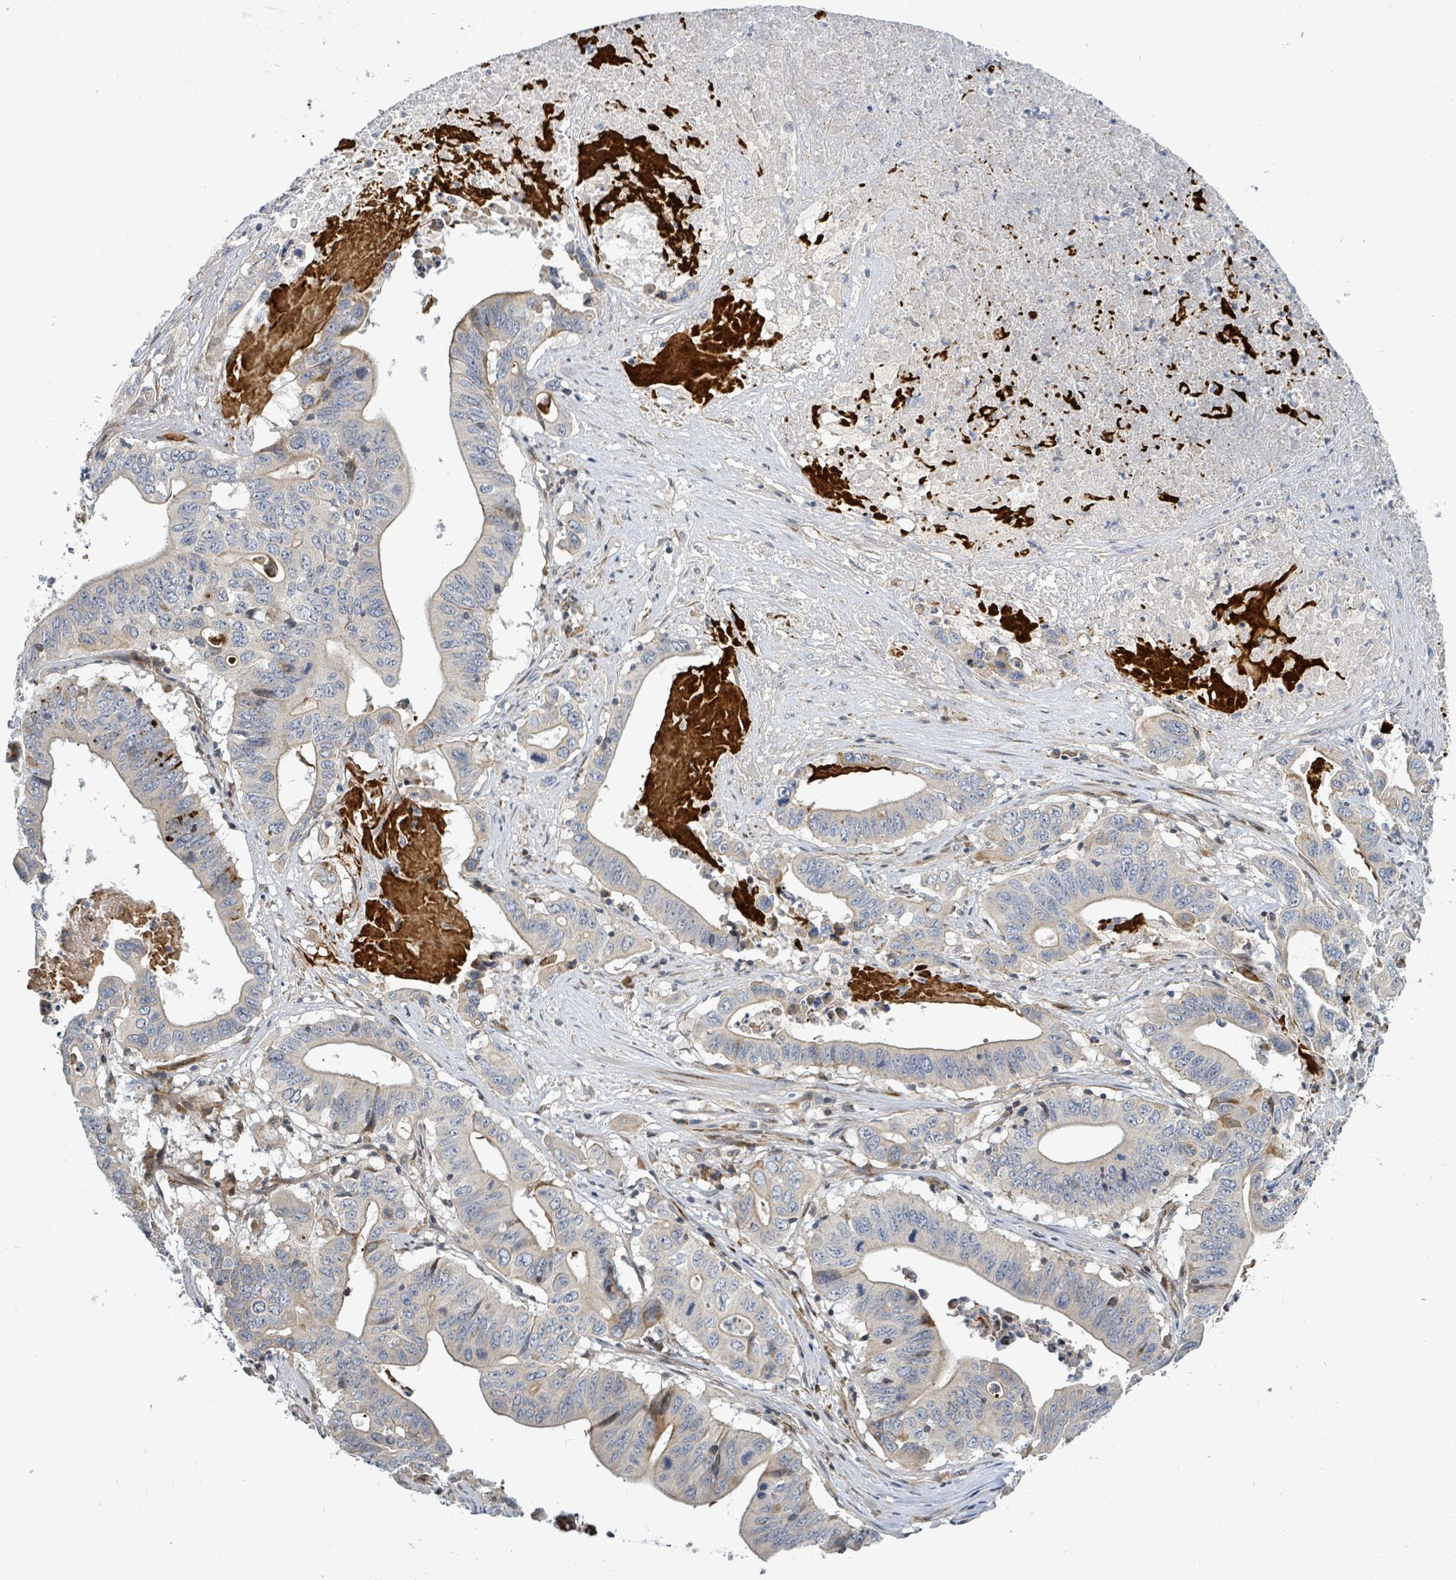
{"staining": {"intensity": "weak", "quantity": "<25%", "location": "cytoplasmic/membranous"}, "tissue": "lung cancer", "cell_type": "Tumor cells", "image_type": "cancer", "snomed": [{"axis": "morphology", "description": "Adenocarcinoma, NOS"}, {"axis": "topography", "description": "Lung"}], "caption": "Adenocarcinoma (lung) was stained to show a protein in brown. There is no significant staining in tumor cells. (IHC, brightfield microscopy, high magnification).", "gene": "CFAP210", "patient": {"sex": "female", "age": 60}}